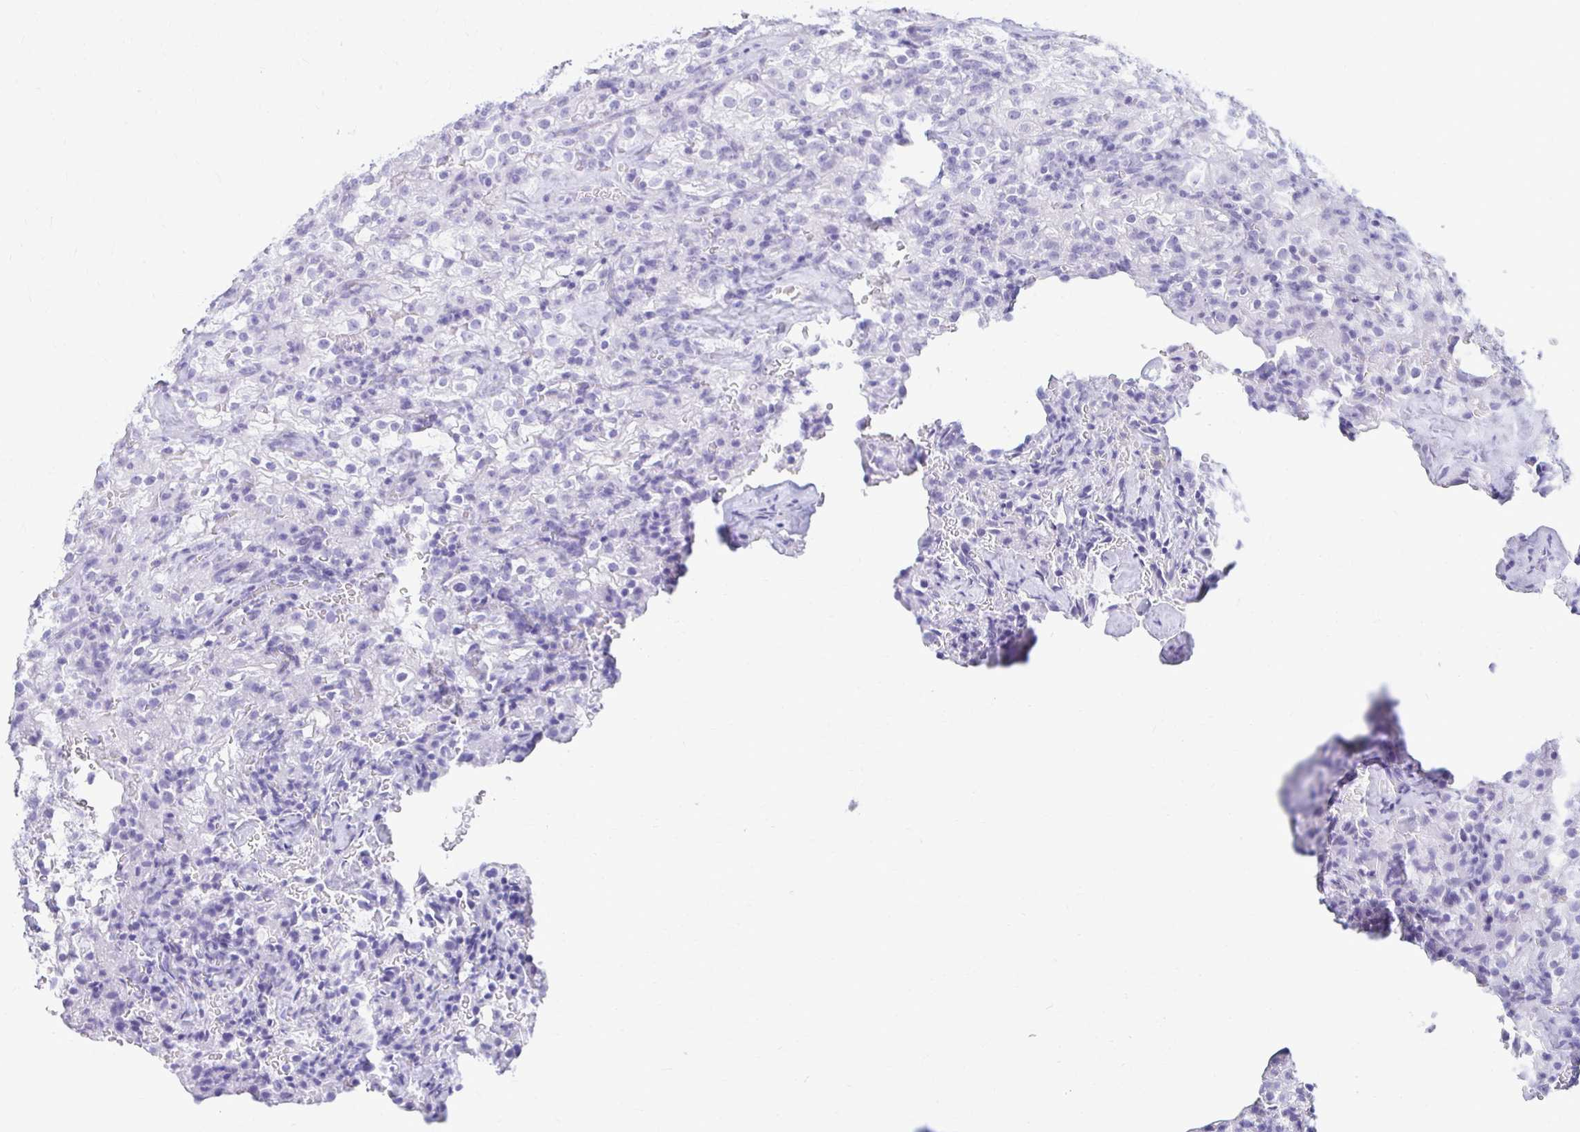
{"staining": {"intensity": "negative", "quantity": "none", "location": "none"}, "tissue": "renal cancer", "cell_type": "Tumor cells", "image_type": "cancer", "snomed": [{"axis": "morphology", "description": "Adenocarcinoma, NOS"}, {"axis": "topography", "description": "Kidney"}], "caption": "This is an immunohistochemistry (IHC) image of renal adenocarcinoma. There is no expression in tumor cells.", "gene": "ATP4B", "patient": {"sex": "female", "age": 74}}